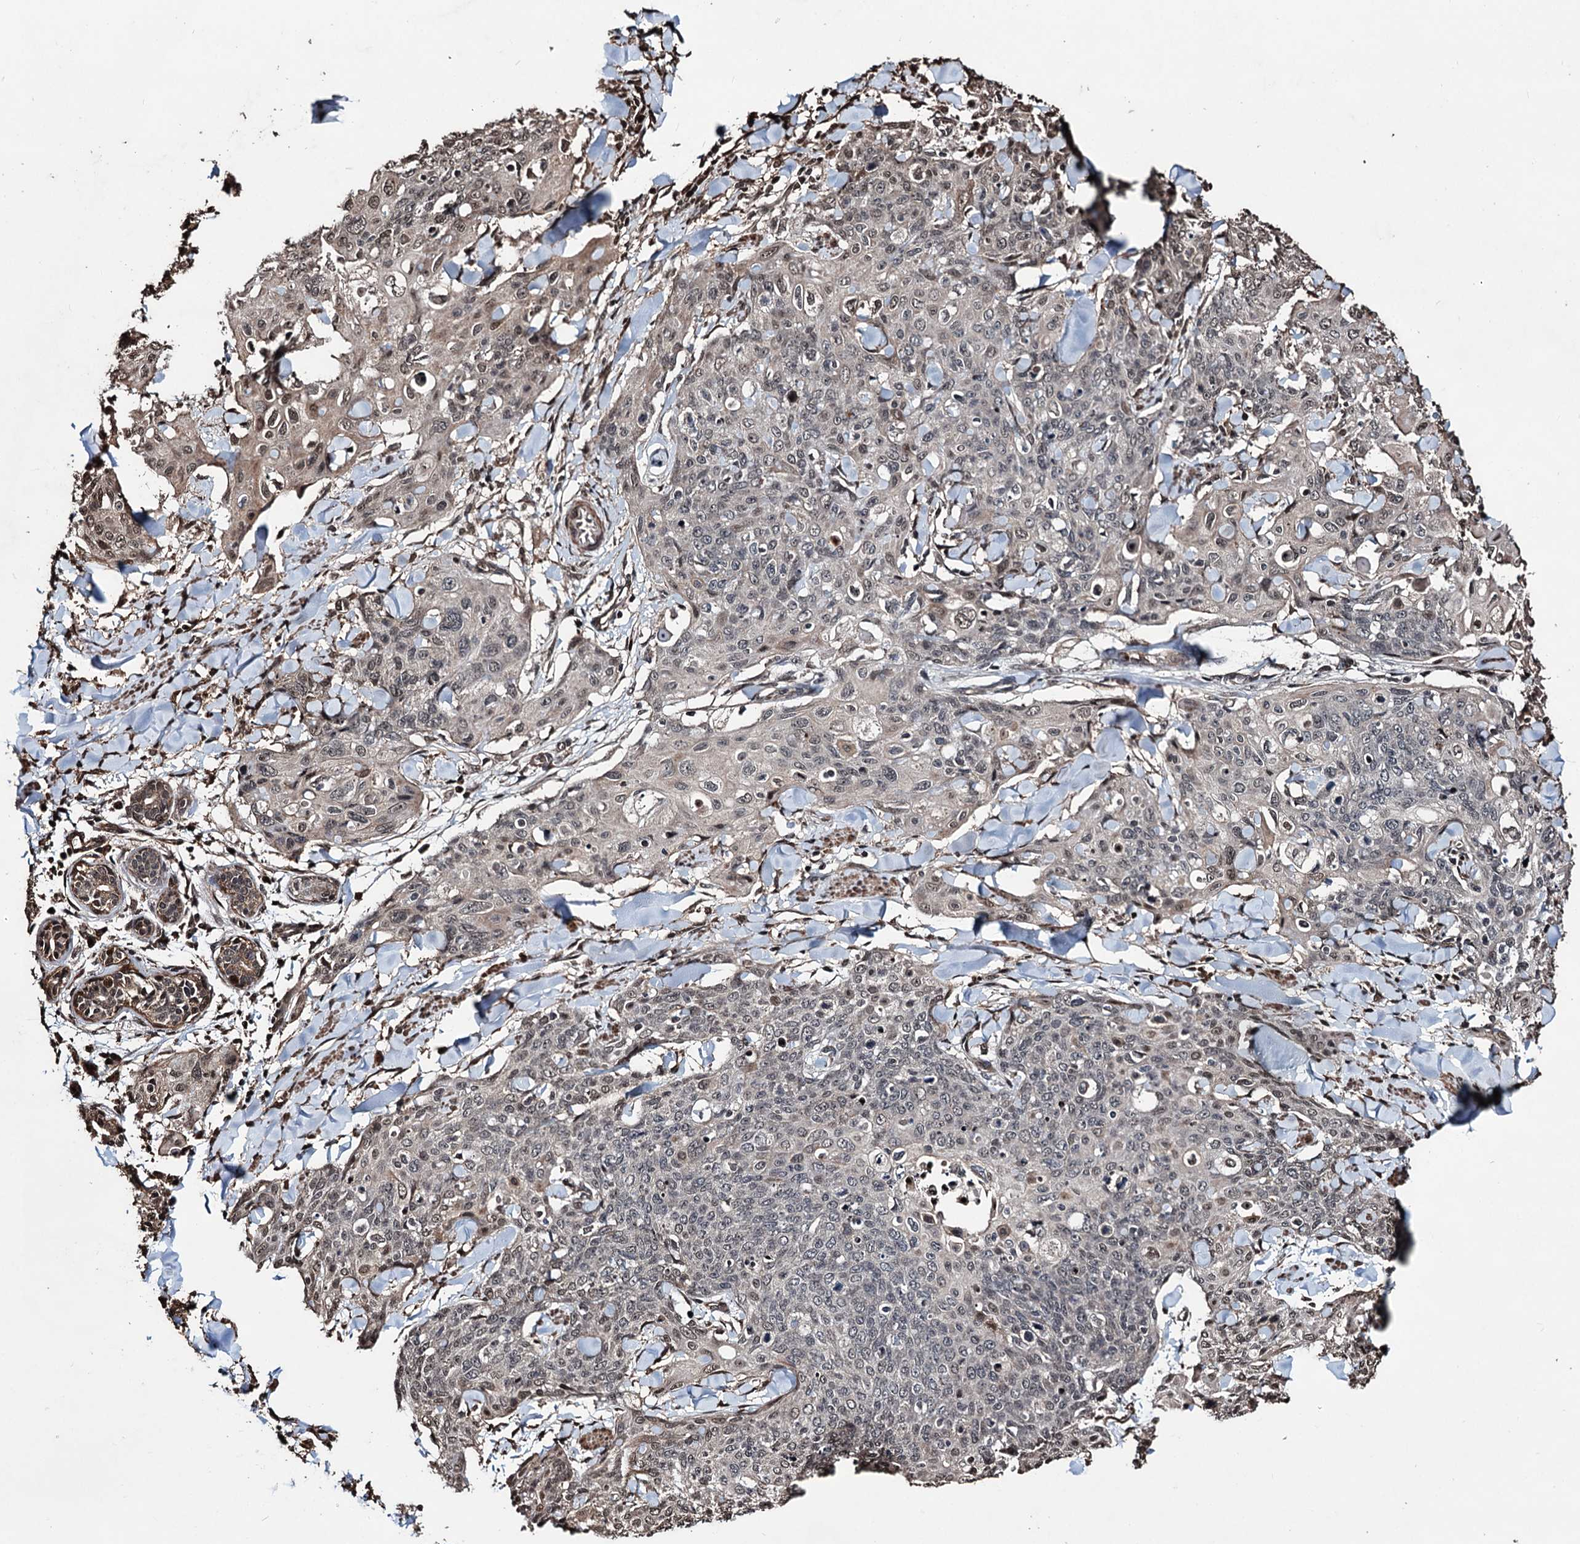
{"staining": {"intensity": "moderate", "quantity": "<25%", "location": "nuclear"}, "tissue": "skin cancer", "cell_type": "Tumor cells", "image_type": "cancer", "snomed": [{"axis": "morphology", "description": "Squamous cell carcinoma, NOS"}, {"axis": "topography", "description": "Skin"}, {"axis": "topography", "description": "Vulva"}], "caption": "Skin cancer (squamous cell carcinoma) tissue reveals moderate nuclear staining in approximately <25% of tumor cells", "gene": "EYA4", "patient": {"sex": "female", "age": 85}}